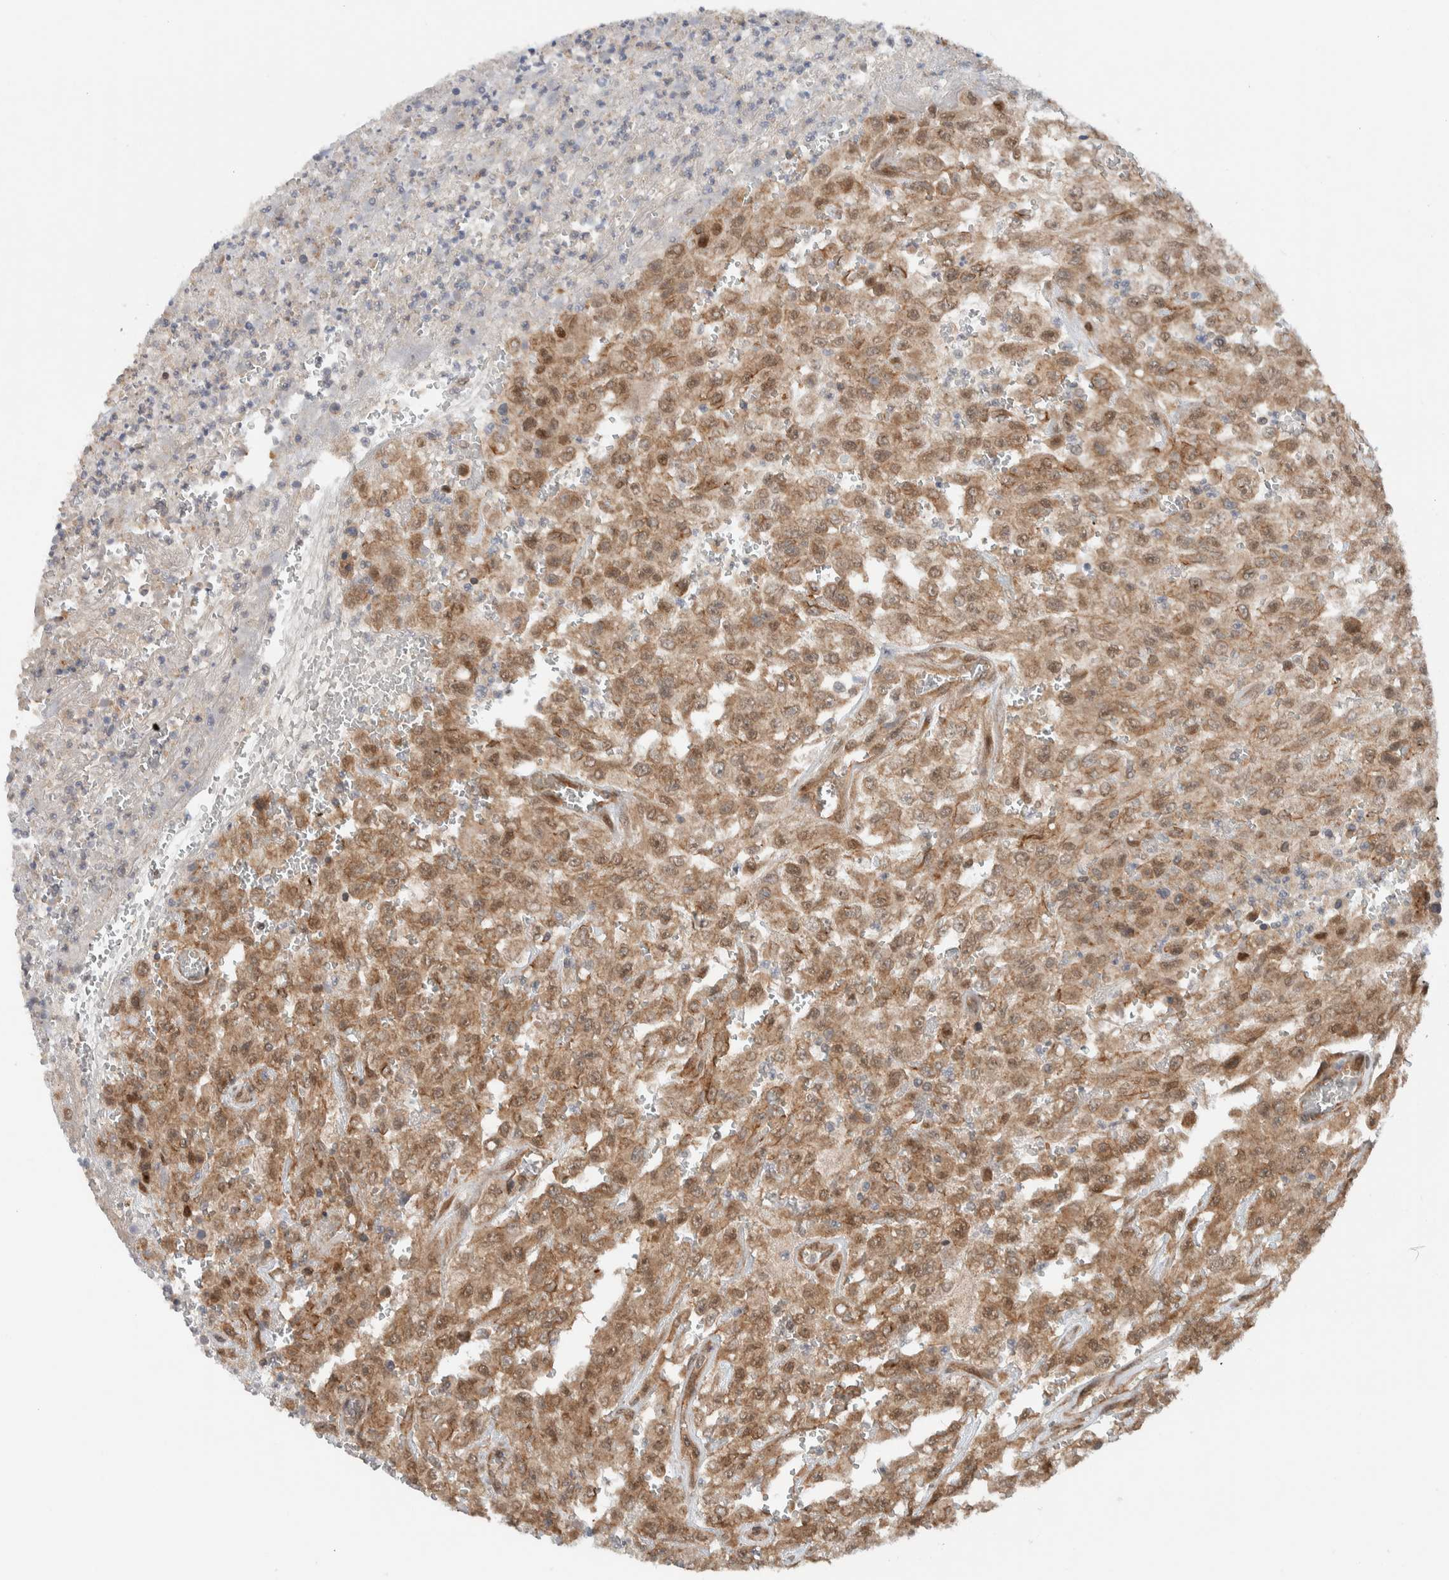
{"staining": {"intensity": "weak", "quantity": ">75%", "location": "cytoplasmic/membranous"}, "tissue": "urothelial cancer", "cell_type": "Tumor cells", "image_type": "cancer", "snomed": [{"axis": "morphology", "description": "Urothelial carcinoma, High grade"}, {"axis": "topography", "description": "Urinary bladder"}], "caption": "Tumor cells demonstrate weak cytoplasmic/membranous staining in approximately >75% of cells in urothelial carcinoma (high-grade).", "gene": "KLHL6", "patient": {"sex": "male", "age": 46}}